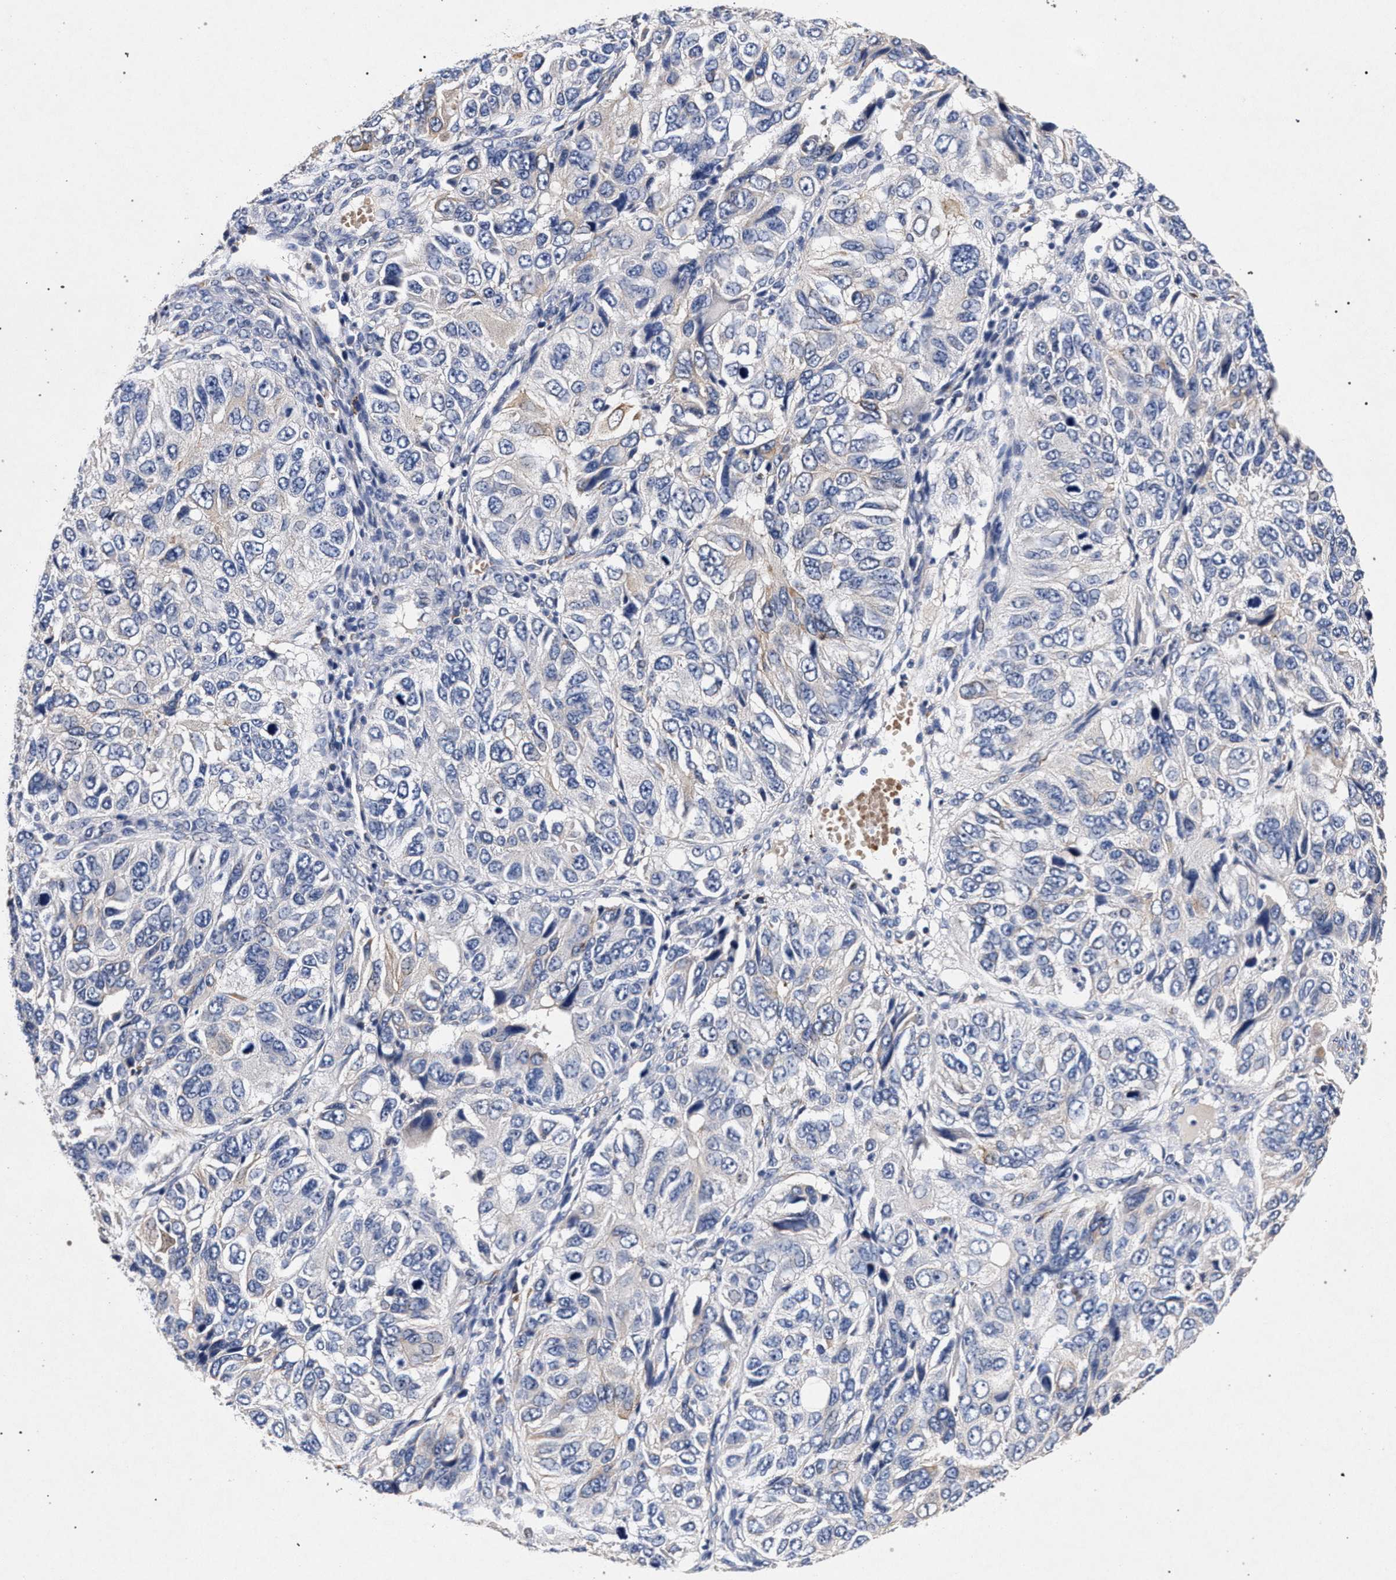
{"staining": {"intensity": "negative", "quantity": "none", "location": "none"}, "tissue": "ovarian cancer", "cell_type": "Tumor cells", "image_type": "cancer", "snomed": [{"axis": "morphology", "description": "Carcinoma, endometroid"}, {"axis": "topography", "description": "Ovary"}], "caption": "Tumor cells are negative for protein expression in human endometroid carcinoma (ovarian).", "gene": "NEK7", "patient": {"sex": "female", "age": 51}}